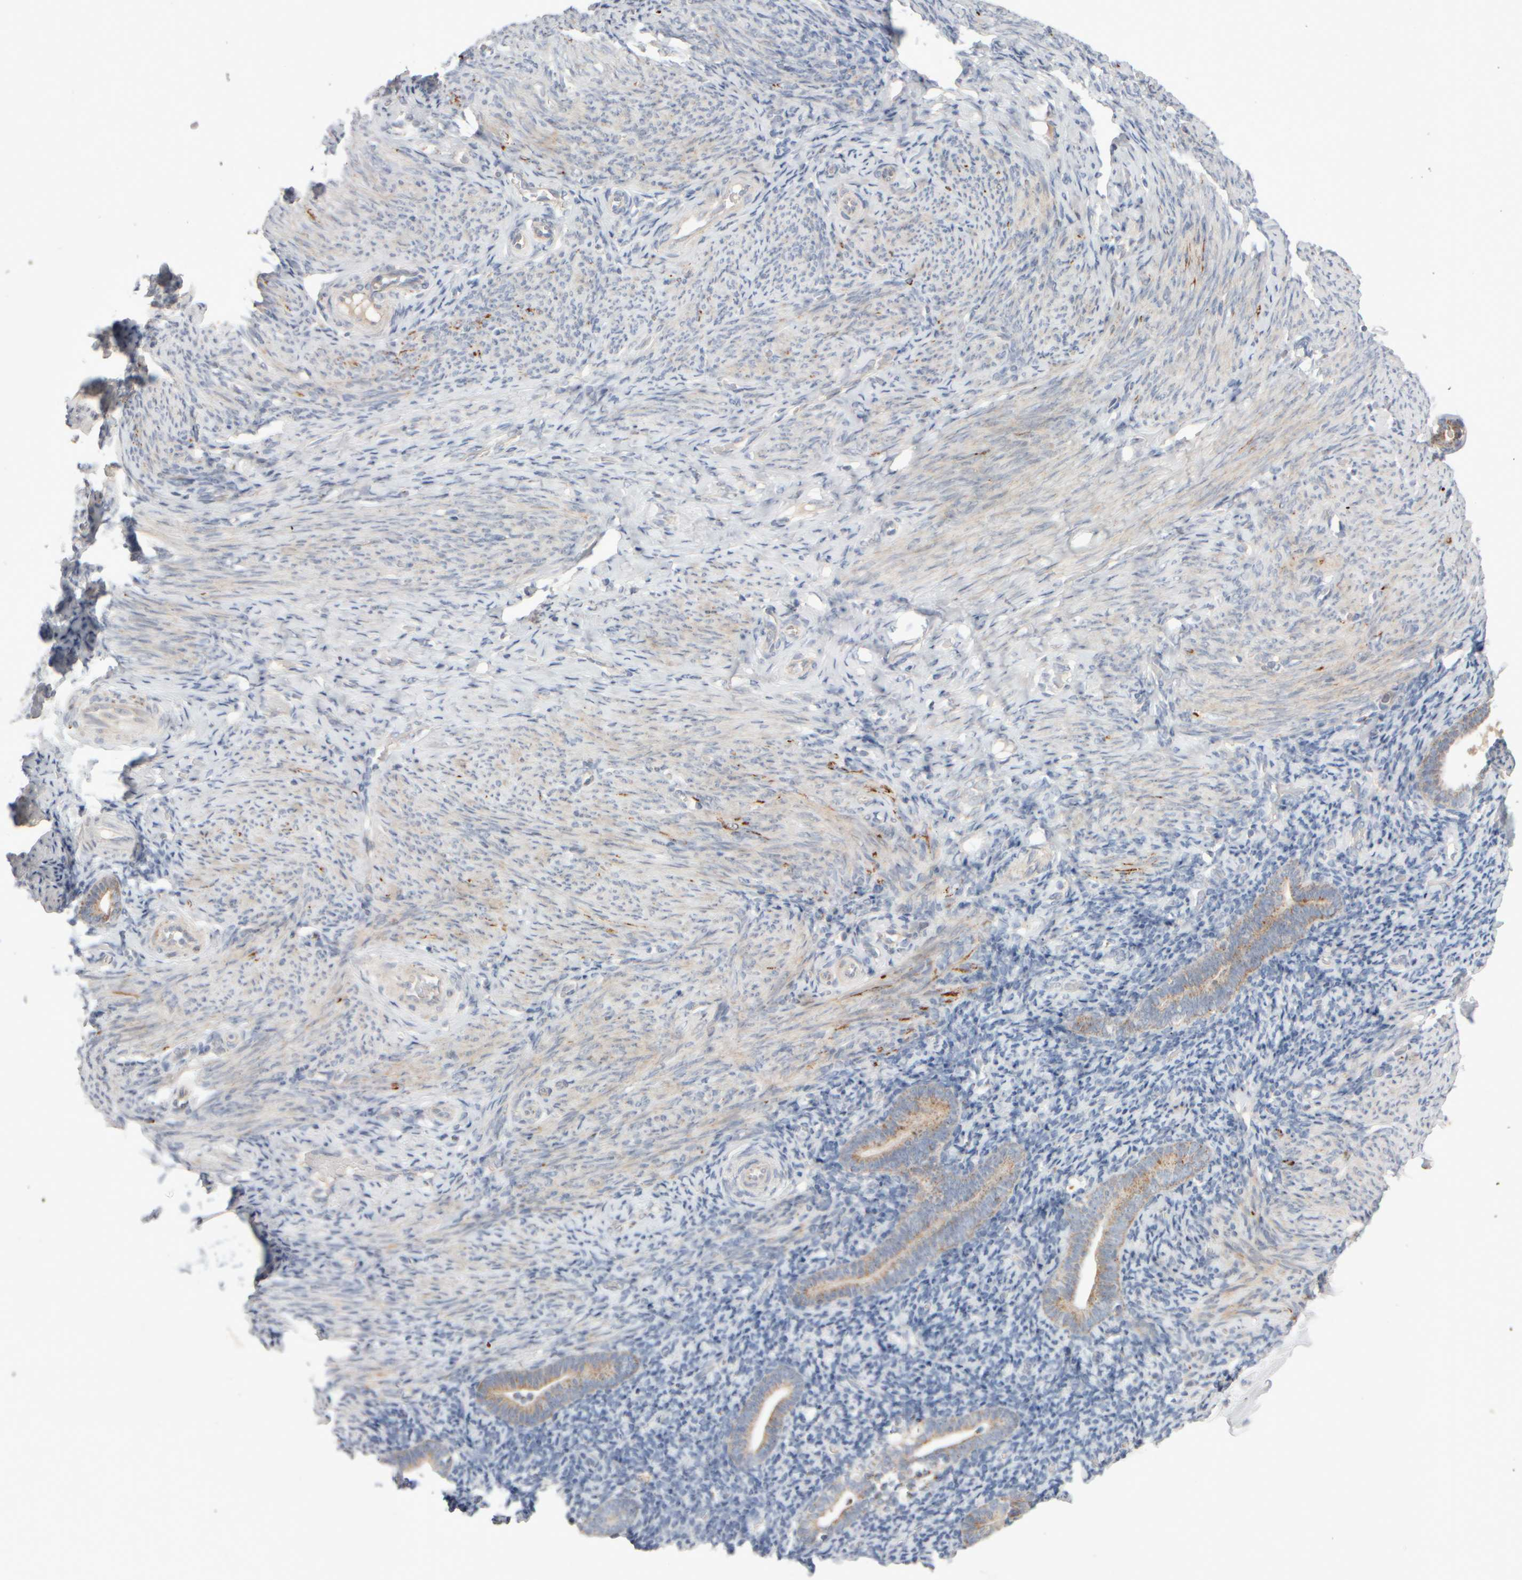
{"staining": {"intensity": "negative", "quantity": "none", "location": "none"}, "tissue": "endometrium", "cell_type": "Cells in endometrial stroma", "image_type": "normal", "snomed": [{"axis": "morphology", "description": "Normal tissue, NOS"}, {"axis": "topography", "description": "Endometrium"}], "caption": "IHC photomicrograph of unremarkable human endometrium stained for a protein (brown), which shows no staining in cells in endometrial stroma. Nuclei are stained in blue.", "gene": "CHADL", "patient": {"sex": "female", "age": 51}}